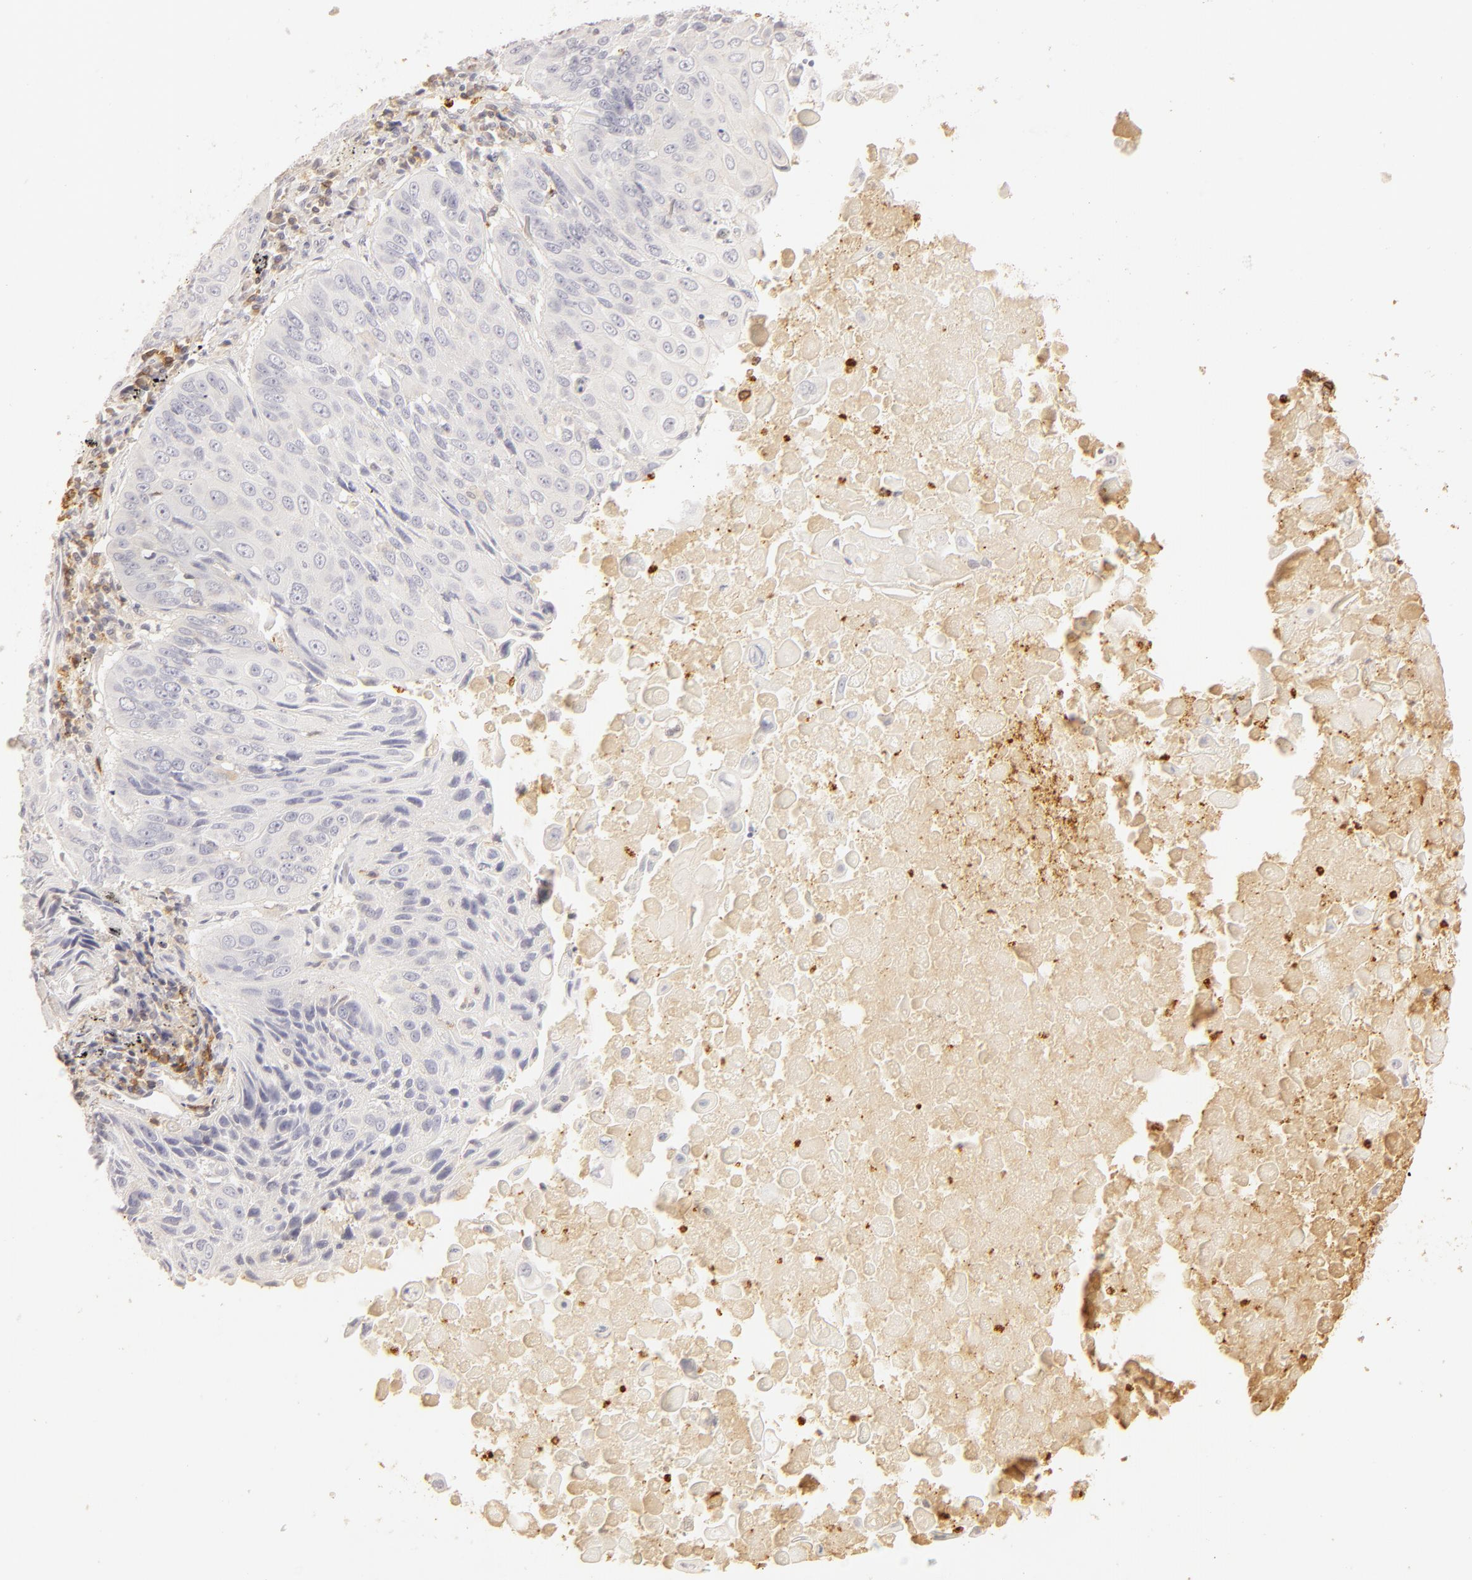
{"staining": {"intensity": "negative", "quantity": "none", "location": "none"}, "tissue": "lung cancer", "cell_type": "Tumor cells", "image_type": "cancer", "snomed": [{"axis": "morphology", "description": "Adenocarcinoma, NOS"}, {"axis": "topography", "description": "Lung"}], "caption": "This is an IHC micrograph of adenocarcinoma (lung). There is no positivity in tumor cells.", "gene": "C1R", "patient": {"sex": "male", "age": 60}}